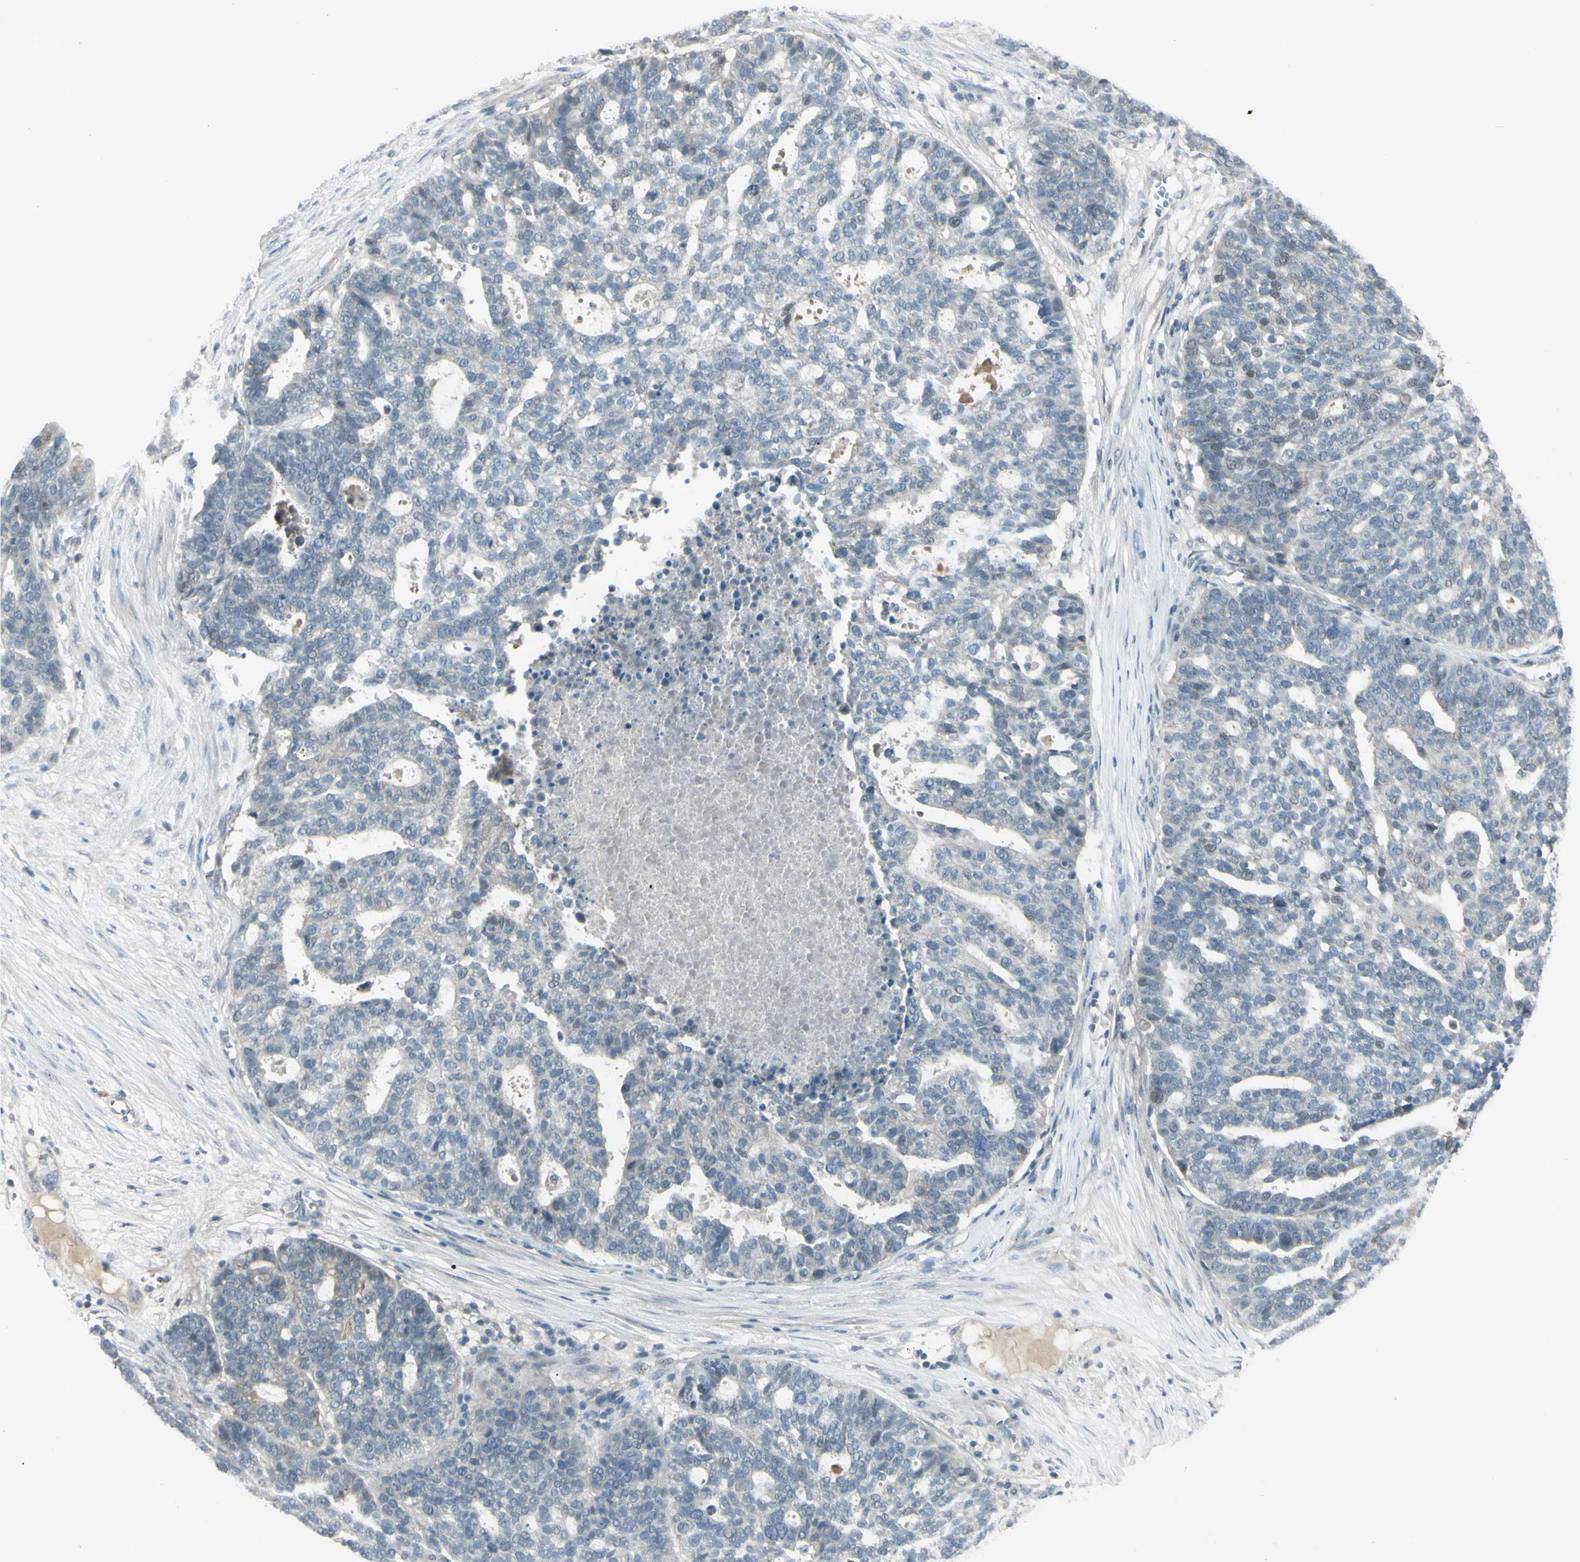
{"staining": {"intensity": "negative", "quantity": "none", "location": "none"}, "tissue": "ovarian cancer", "cell_type": "Tumor cells", "image_type": "cancer", "snomed": [{"axis": "morphology", "description": "Cystadenocarcinoma, serous, NOS"}, {"axis": "topography", "description": "Ovary"}], "caption": "Tumor cells show no significant protein expression in ovarian serous cystadenocarcinoma.", "gene": "PIAS4", "patient": {"sex": "female", "age": 59}}